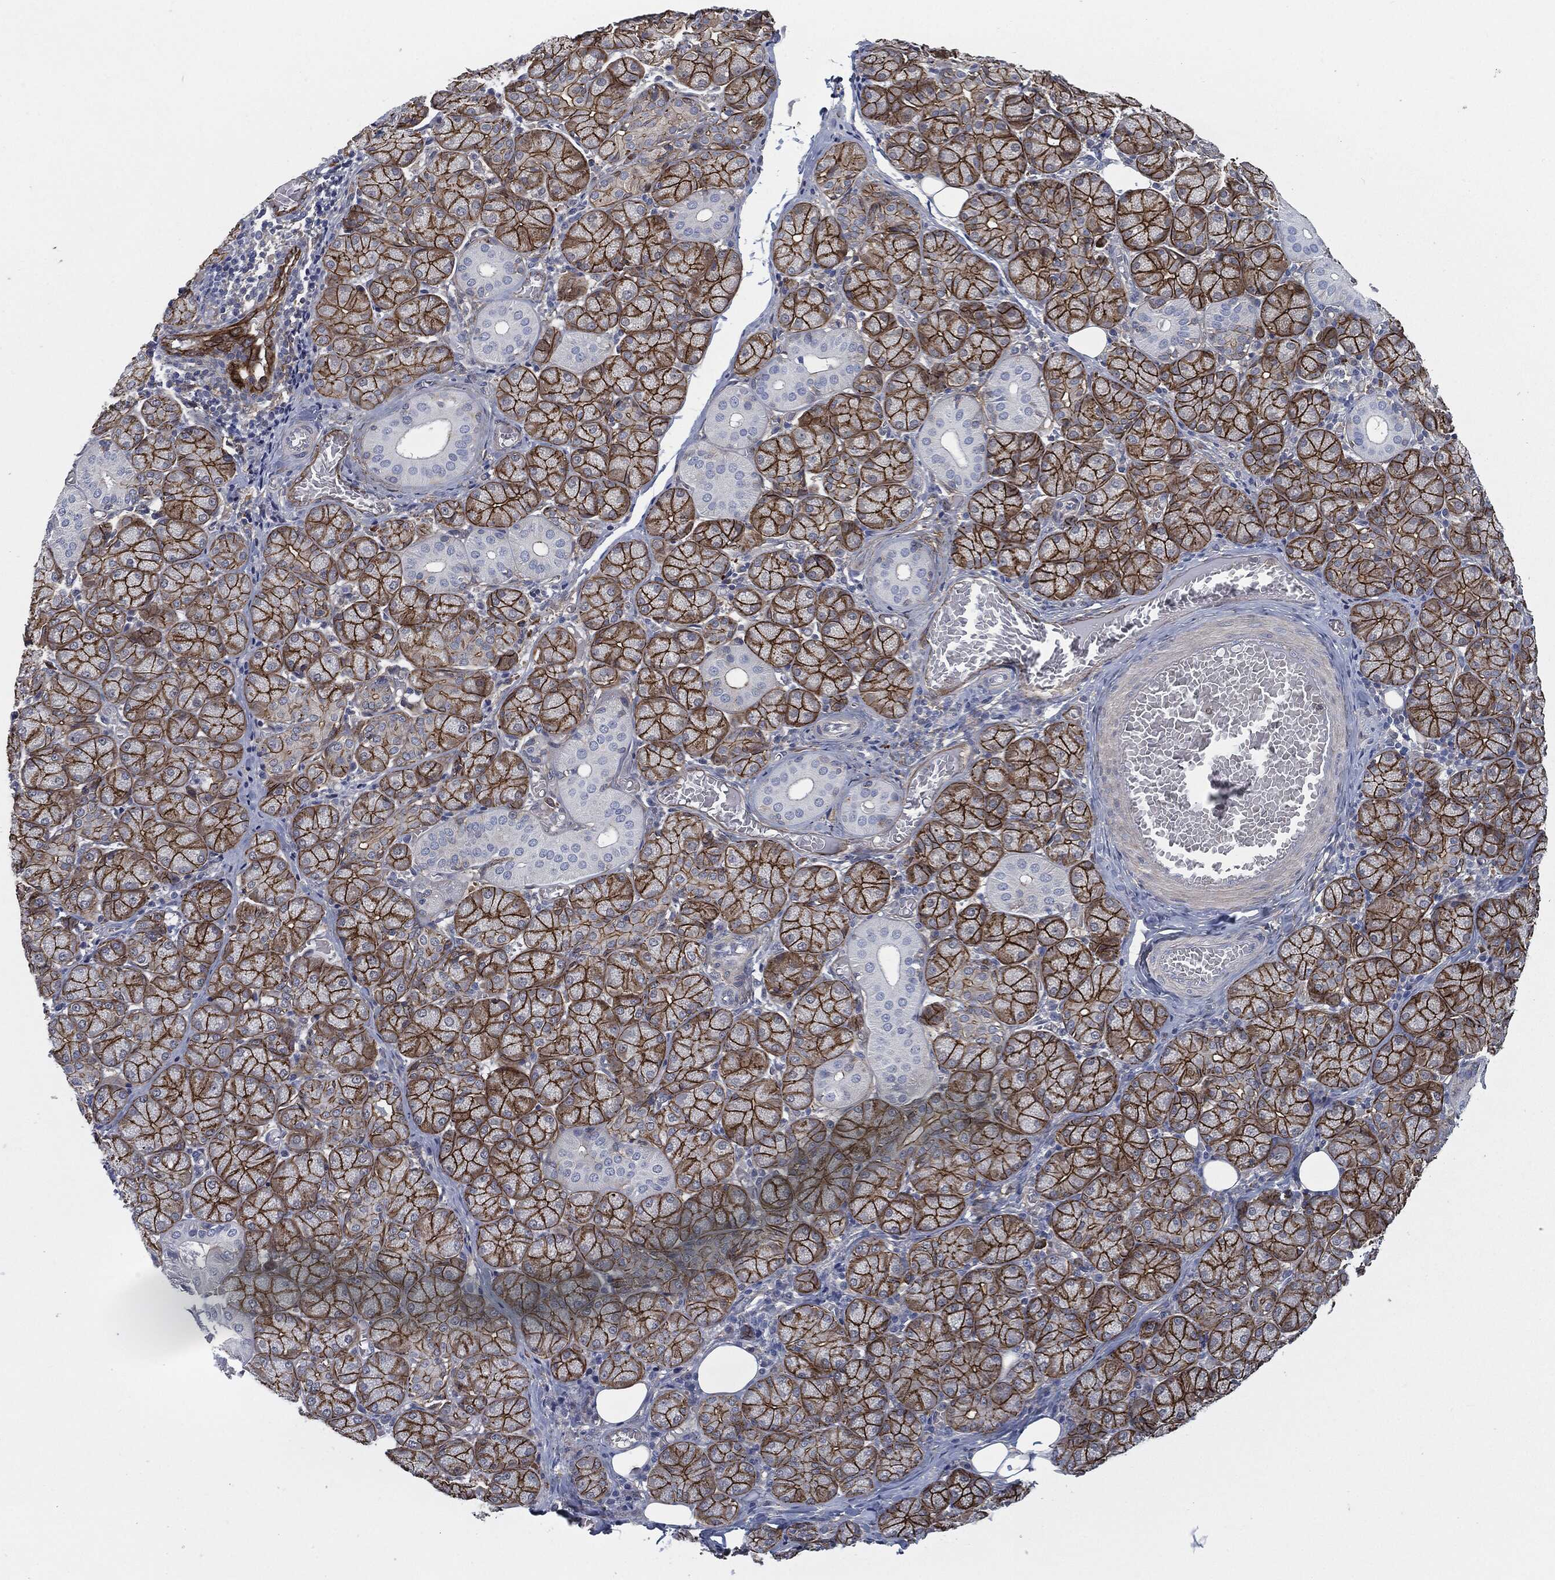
{"staining": {"intensity": "strong", "quantity": ">75%", "location": "cytoplasmic/membranous"}, "tissue": "salivary gland", "cell_type": "Glandular cells", "image_type": "normal", "snomed": [{"axis": "morphology", "description": "Normal tissue, NOS"}, {"axis": "topography", "description": "Salivary gland"}, {"axis": "topography", "description": "Peripheral nerve tissue"}], "caption": "This is a photomicrograph of IHC staining of unremarkable salivary gland, which shows strong positivity in the cytoplasmic/membranous of glandular cells.", "gene": "SVIL", "patient": {"sex": "female", "age": 24}}